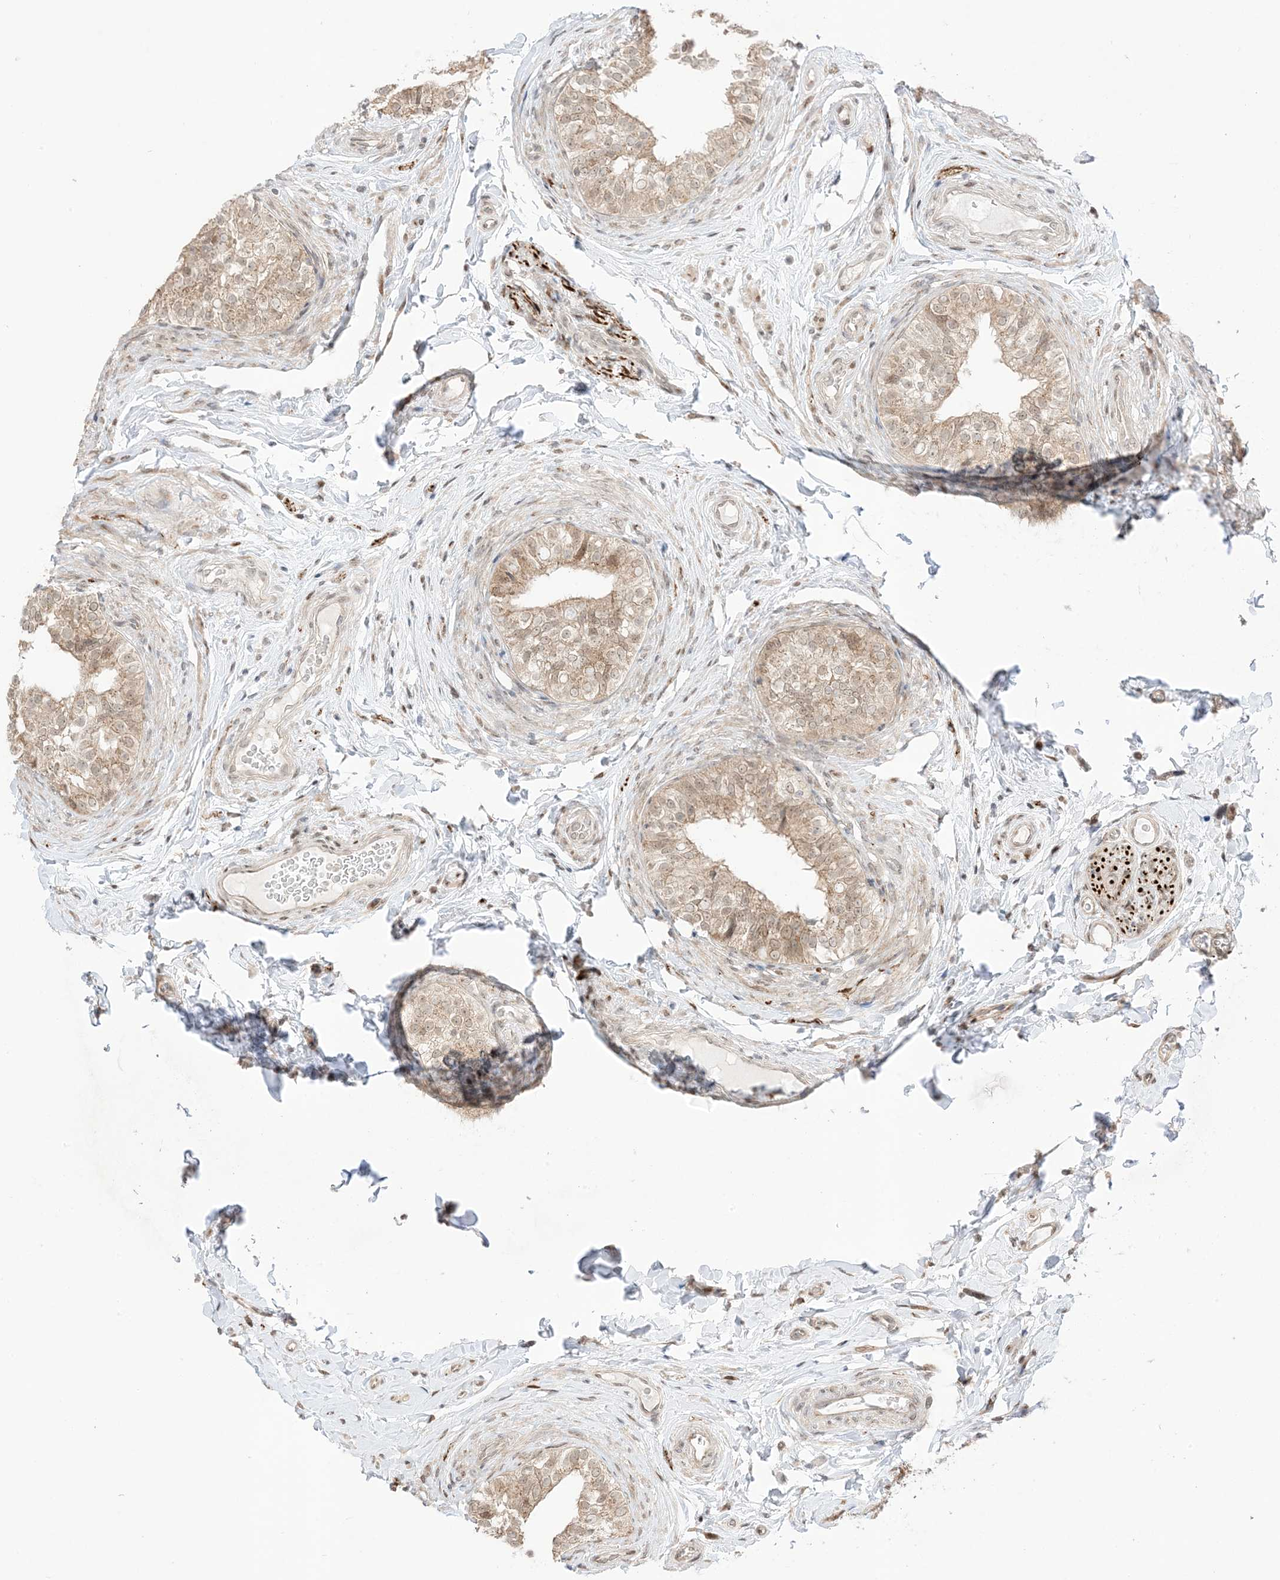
{"staining": {"intensity": "moderate", "quantity": ">75%", "location": "cytoplasmic/membranous,nuclear"}, "tissue": "epididymis", "cell_type": "Glandular cells", "image_type": "normal", "snomed": [{"axis": "morphology", "description": "Normal tissue, NOS"}, {"axis": "topography", "description": "Epididymis"}], "caption": "An image showing moderate cytoplasmic/membranous,nuclear positivity in approximately >75% of glandular cells in unremarkable epididymis, as visualized by brown immunohistochemical staining.", "gene": "UBE2E2", "patient": {"sex": "male", "age": 49}}